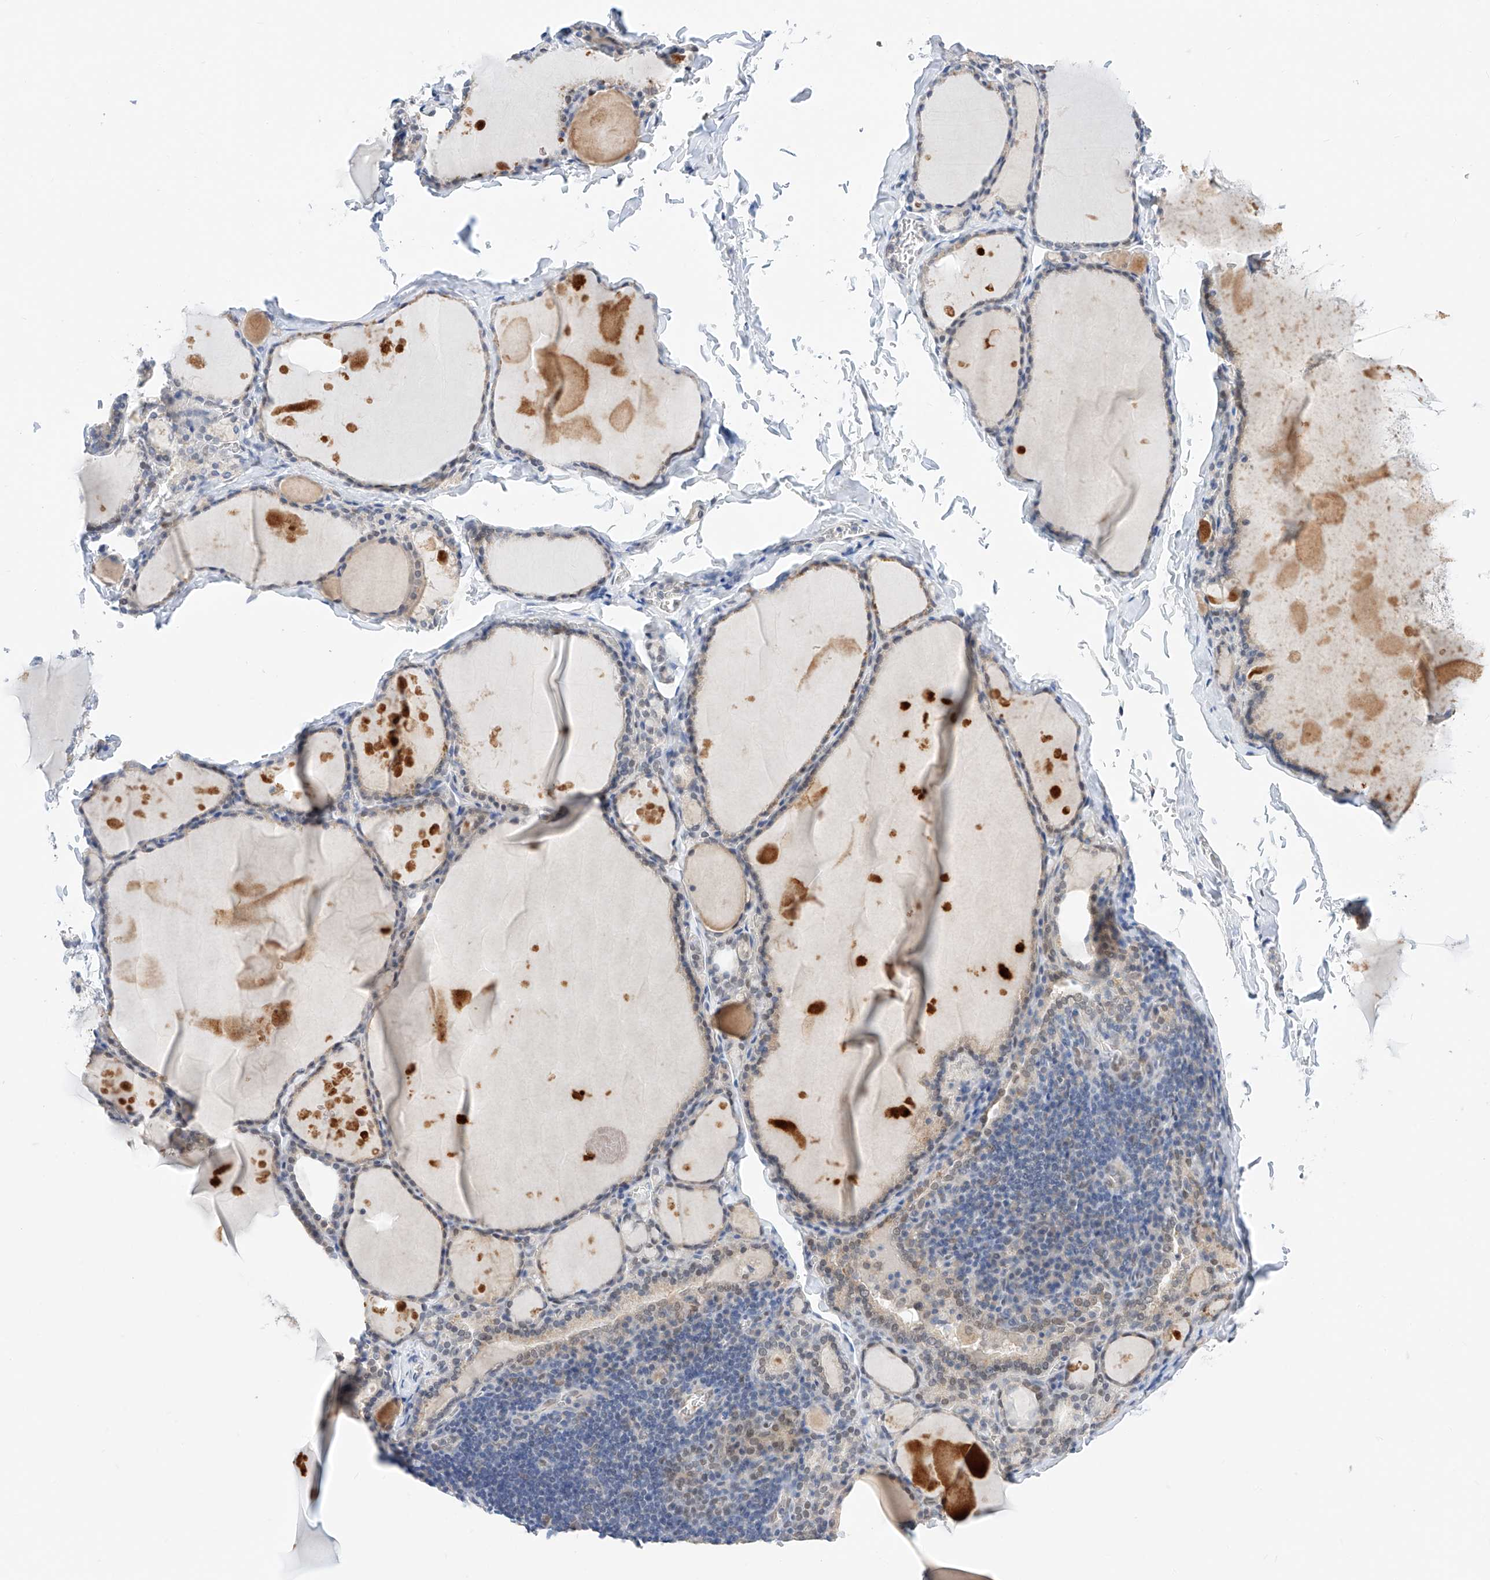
{"staining": {"intensity": "weak", "quantity": "25%-75%", "location": "cytoplasmic/membranous"}, "tissue": "thyroid gland", "cell_type": "Glandular cells", "image_type": "normal", "snomed": [{"axis": "morphology", "description": "Normal tissue, NOS"}, {"axis": "topography", "description": "Thyroid gland"}], "caption": "Protein analysis of benign thyroid gland displays weak cytoplasmic/membranous positivity in approximately 25%-75% of glandular cells.", "gene": "KCNJ1", "patient": {"sex": "male", "age": 56}}